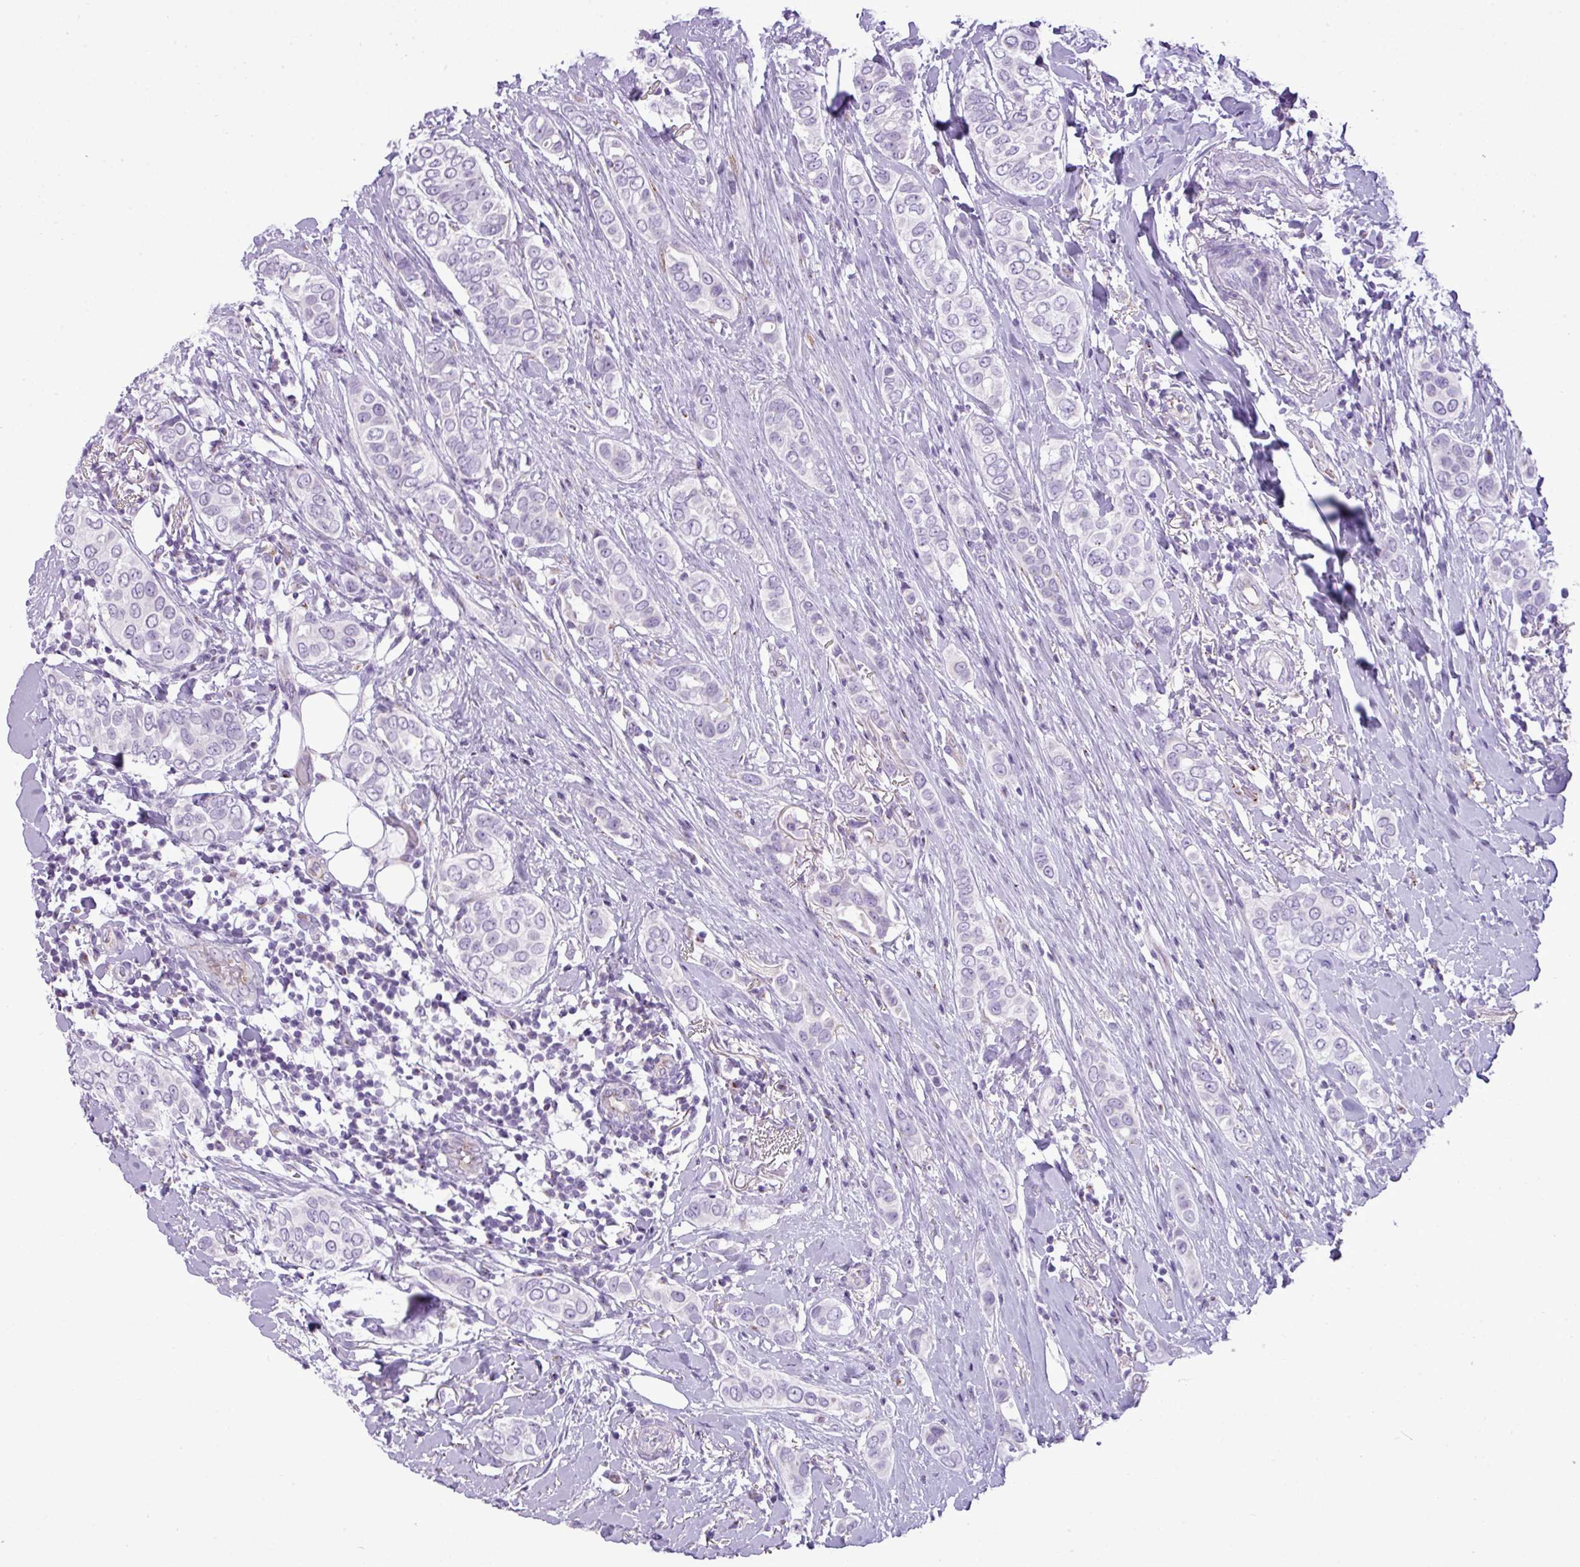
{"staining": {"intensity": "negative", "quantity": "none", "location": "none"}, "tissue": "breast cancer", "cell_type": "Tumor cells", "image_type": "cancer", "snomed": [{"axis": "morphology", "description": "Lobular carcinoma"}, {"axis": "topography", "description": "Breast"}], "caption": "Immunohistochemical staining of lobular carcinoma (breast) exhibits no significant staining in tumor cells.", "gene": "FAM43A", "patient": {"sex": "female", "age": 51}}